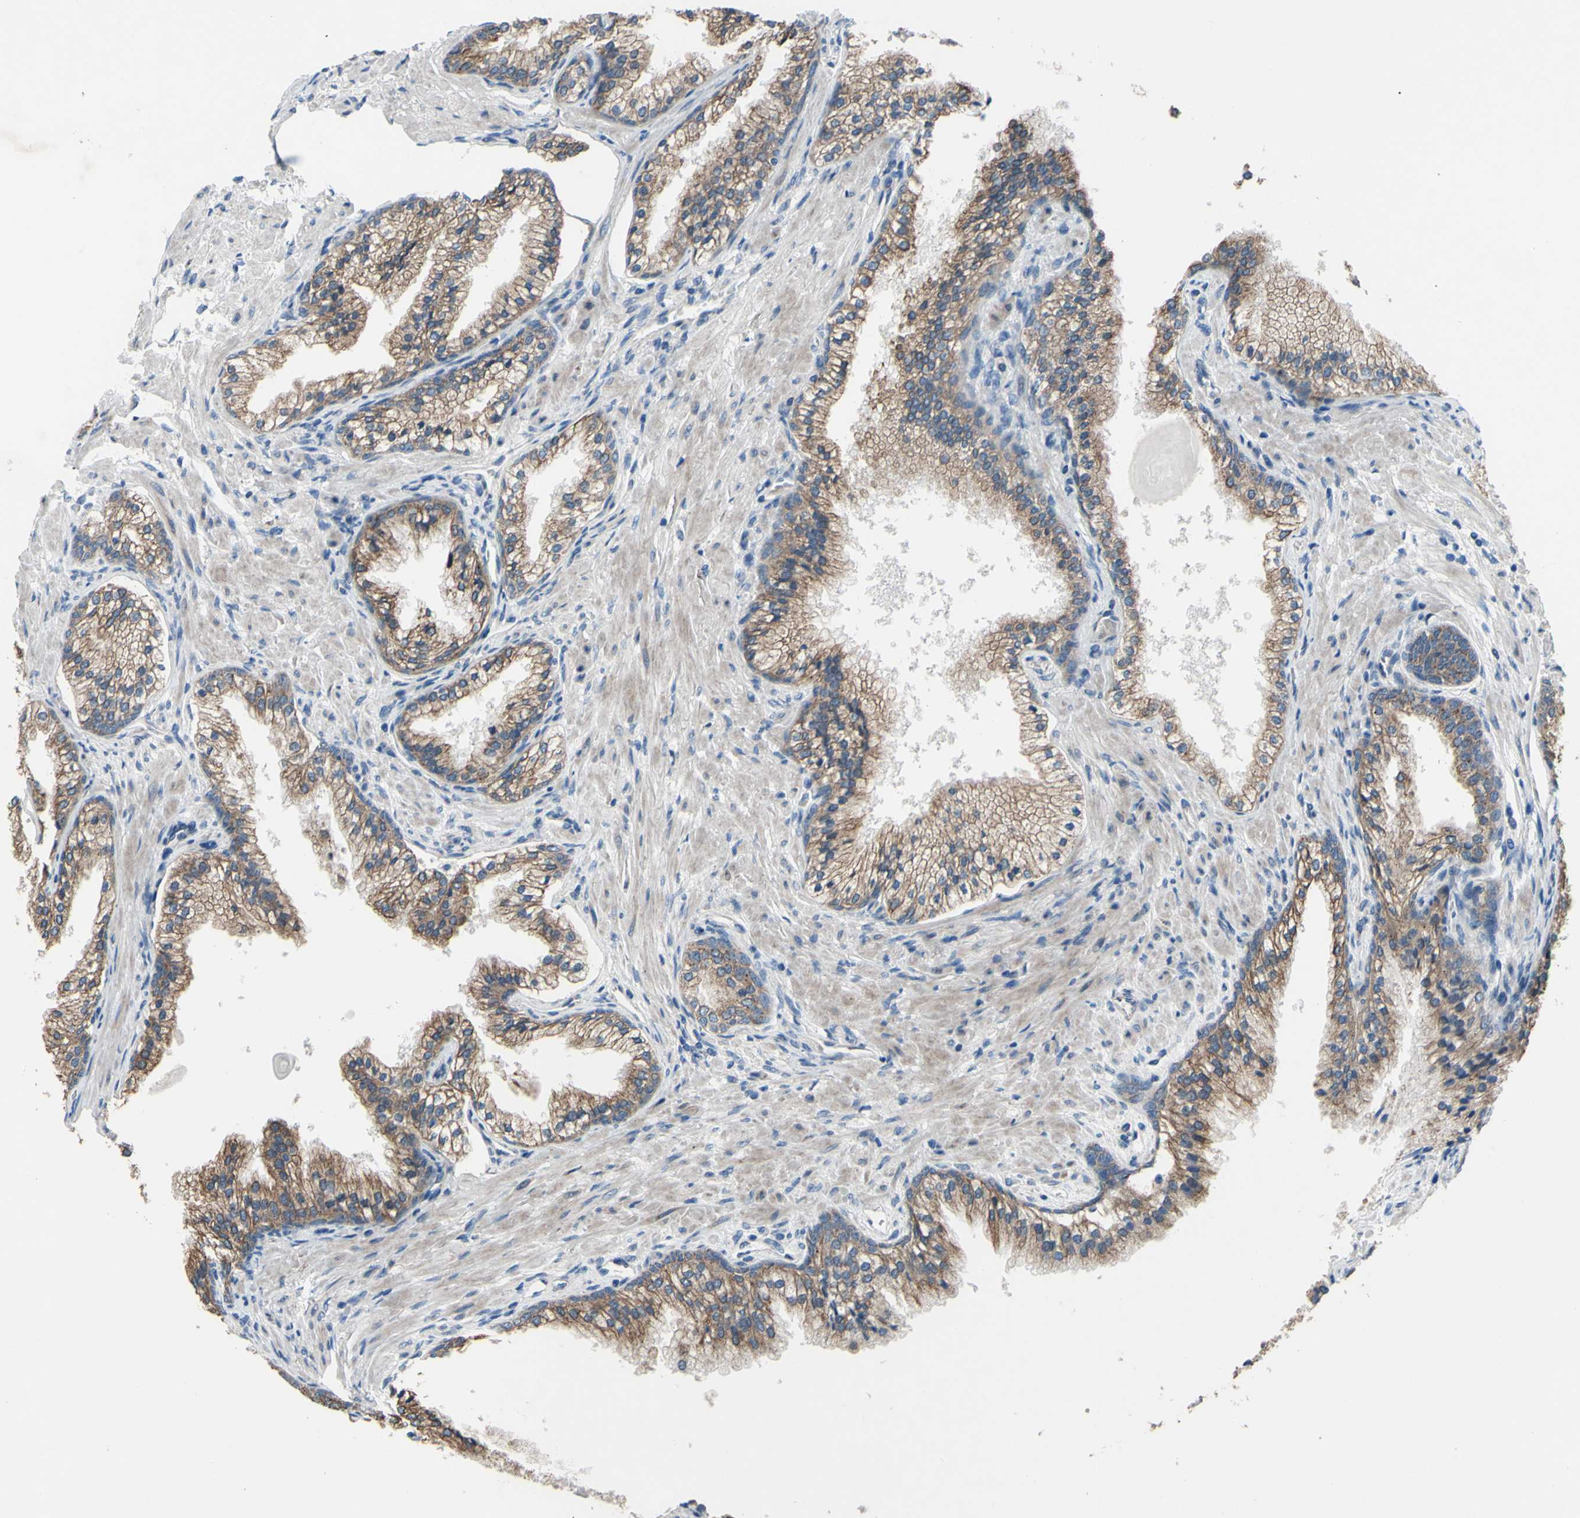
{"staining": {"intensity": "moderate", "quantity": ">75%", "location": "cytoplasmic/membranous"}, "tissue": "prostate cancer", "cell_type": "Tumor cells", "image_type": "cancer", "snomed": [{"axis": "morphology", "description": "Adenocarcinoma, High grade"}, {"axis": "topography", "description": "Prostate"}], "caption": "High-grade adenocarcinoma (prostate) stained for a protein demonstrates moderate cytoplasmic/membranous positivity in tumor cells.", "gene": "GRAMD2B", "patient": {"sex": "male", "age": 58}}